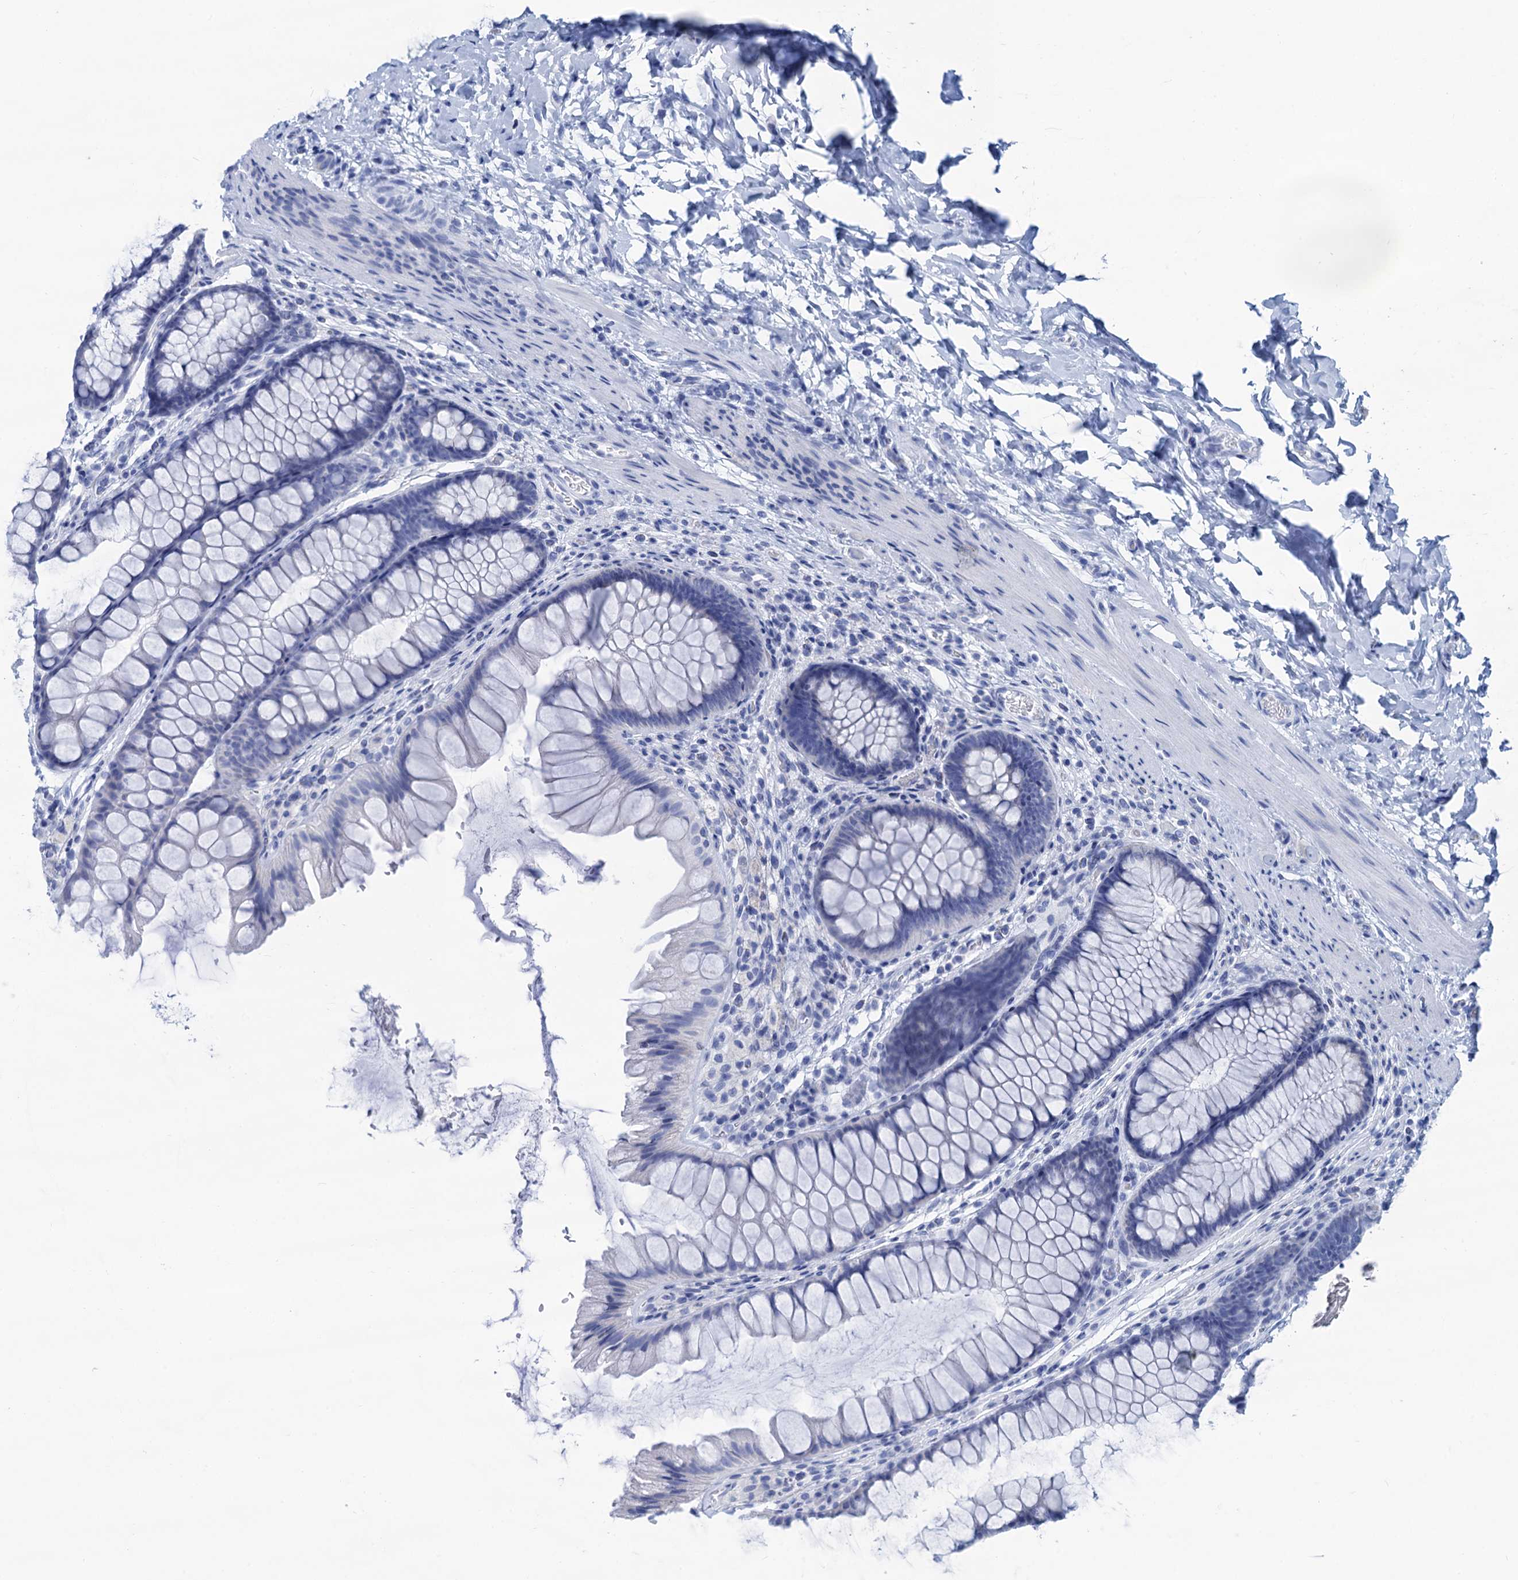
{"staining": {"intensity": "negative", "quantity": "none", "location": "none"}, "tissue": "colon", "cell_type": "Endothelial cells", "image_type": "normal", "snomed": [{"axis": "morphology", "description": "Normal tissue, NOS"}, {"axis": "topography", "description": "Colon"}], "caption": "The micrograph exhibits no staining of endothelial cells in unremarkable colon.", "gene": "CABYR", "patient": {"sex": "female", "age": 62}}